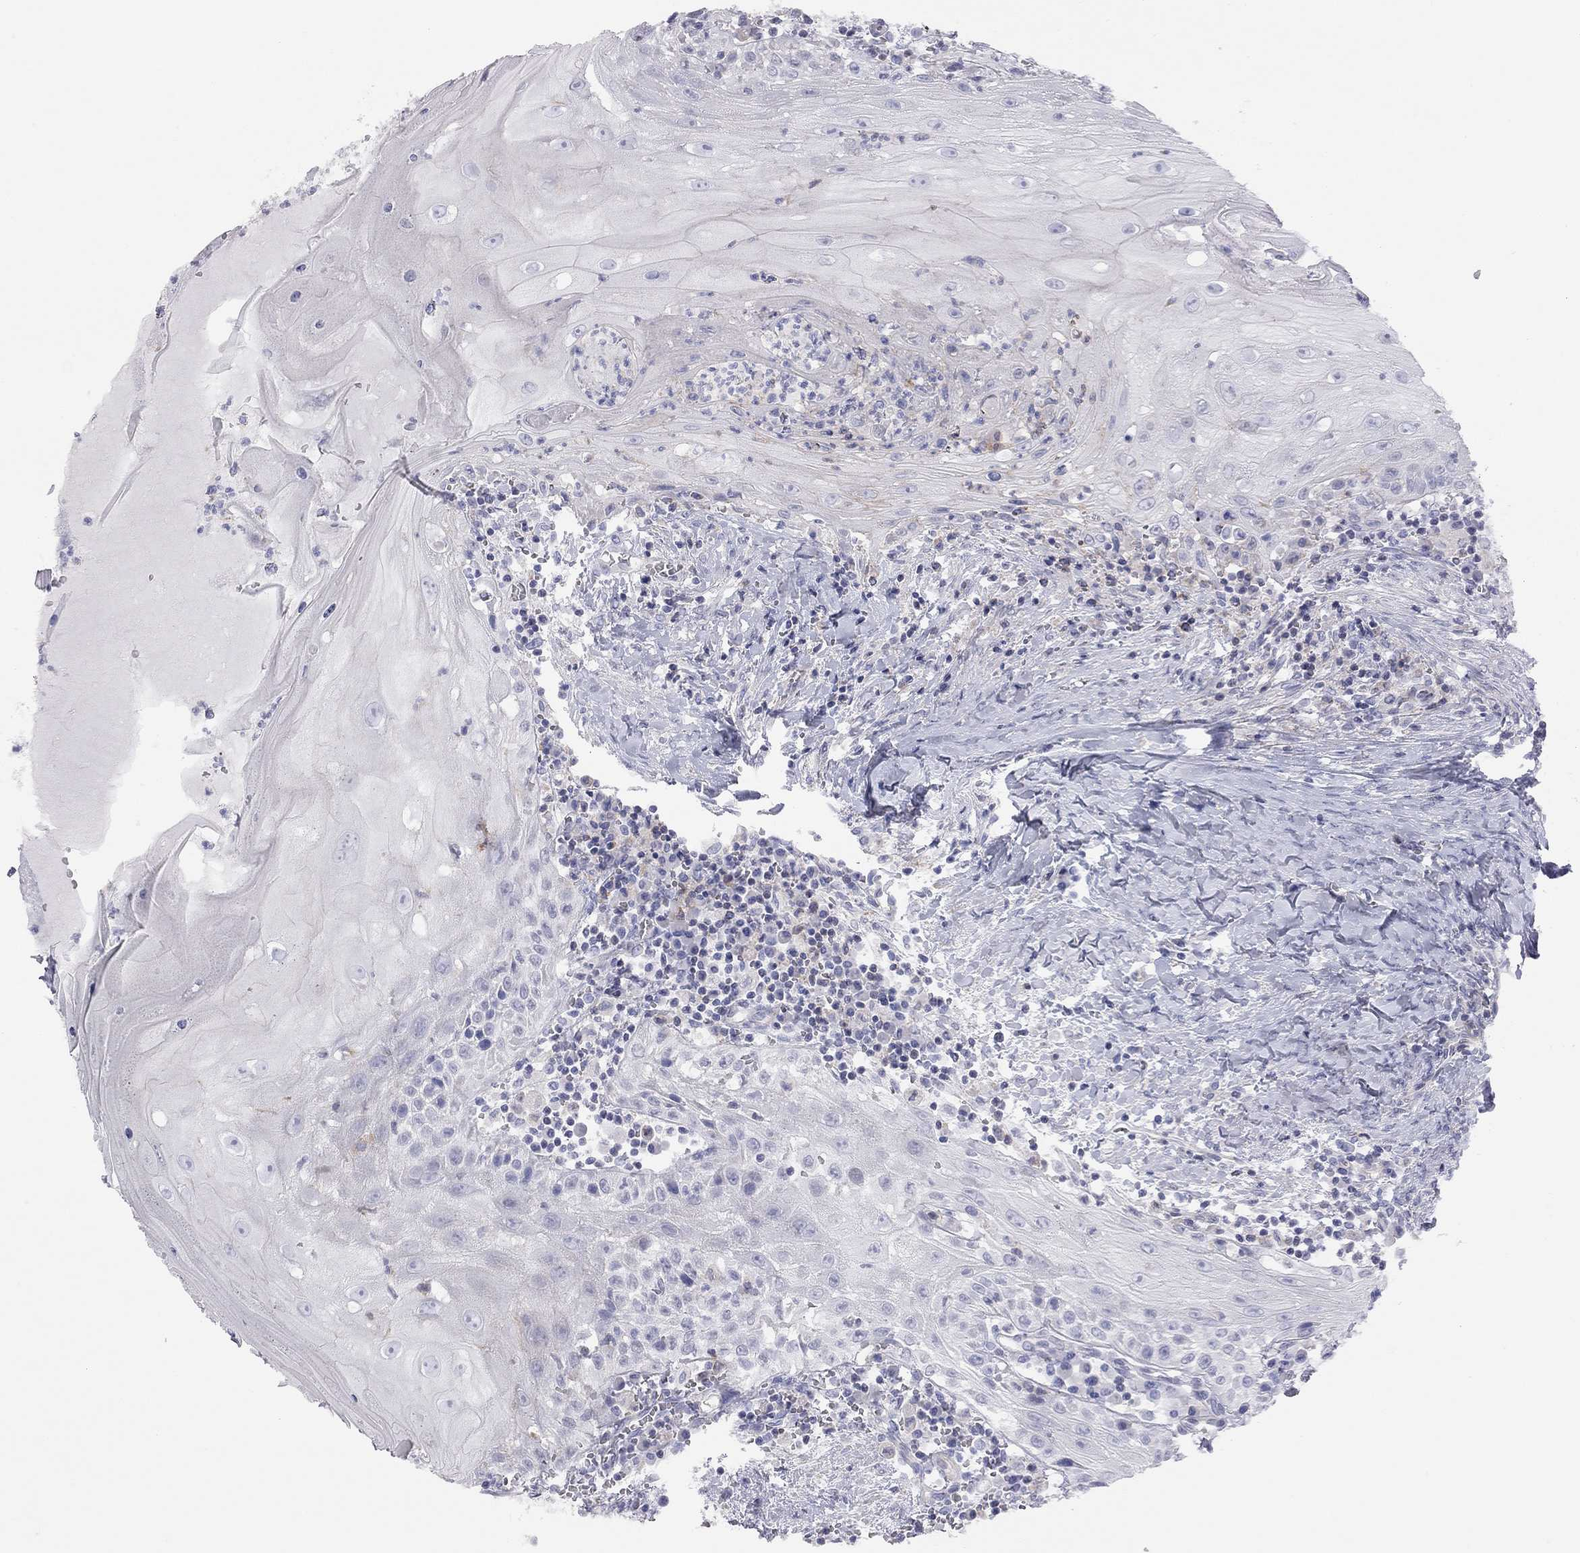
{"staining": {"intensity": "negative", "quantity": "none", "location": "none"}, "tissue": "head and neck cancer", "cell_type": "Tumor cells", "image_type": "cancer", "snomed": [{"axis": "morphology", "description": "Squamous cell carcinoma, NOS"}, {"axis": "topography", "description": "Oral tissue"}, {"axis": "topography", "description": "Head-Neck"}], "caption": "The immunohistochemistry image has no significant positivity in tumor cells of head and neck squamous cell carcinoma tissue.", "gene": "ADCYAP1", "patient": {"sex": "male", "age": 58}}